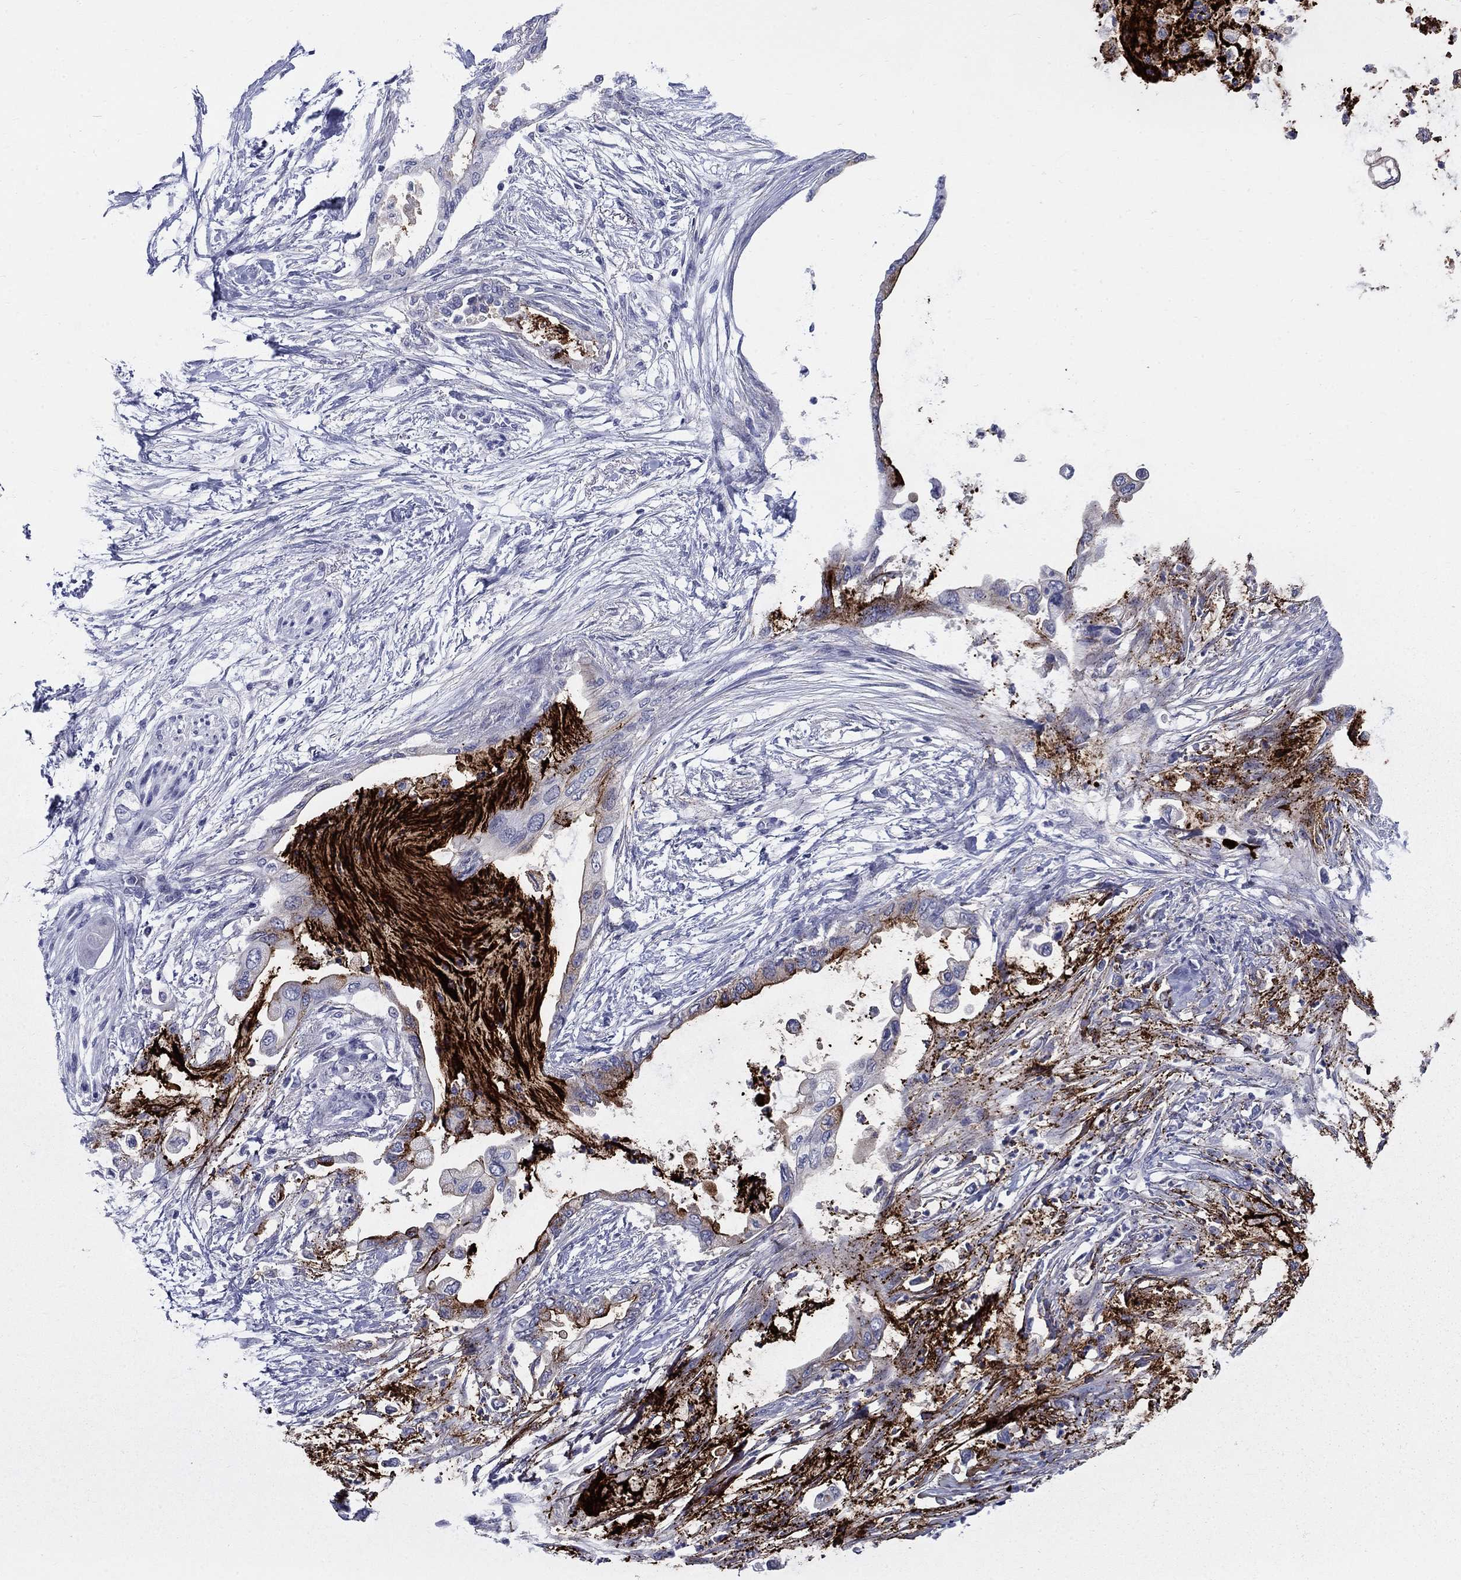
{"staining": {"intensity": "strong", "quantity": "25%-75%", "location": "cytoplasmic/membranous"}, "tissue": "pancreatic cancer", "cell_type": "Tumor cells", "image_type": "cancer", "snomed": [{"axis": "morphology", "description": "Normal tissue, NOS"}, {"axis": "morphology", "description": "Adenocarcinoma, NOS"}, {"axis": "topography", "description": "Pancreas"}, {"axis": "topography", "description": "Duodenum"}], "caption": "This micrograph reveals immunohistochemistry staining of human pancreatic adenocarcinoma, with high strong cytoplasmic/membranous positivity in about 25%-75% of tumor cells.", "gene": "C4orf19", "patient": {"sex": "female", "age": 60}}